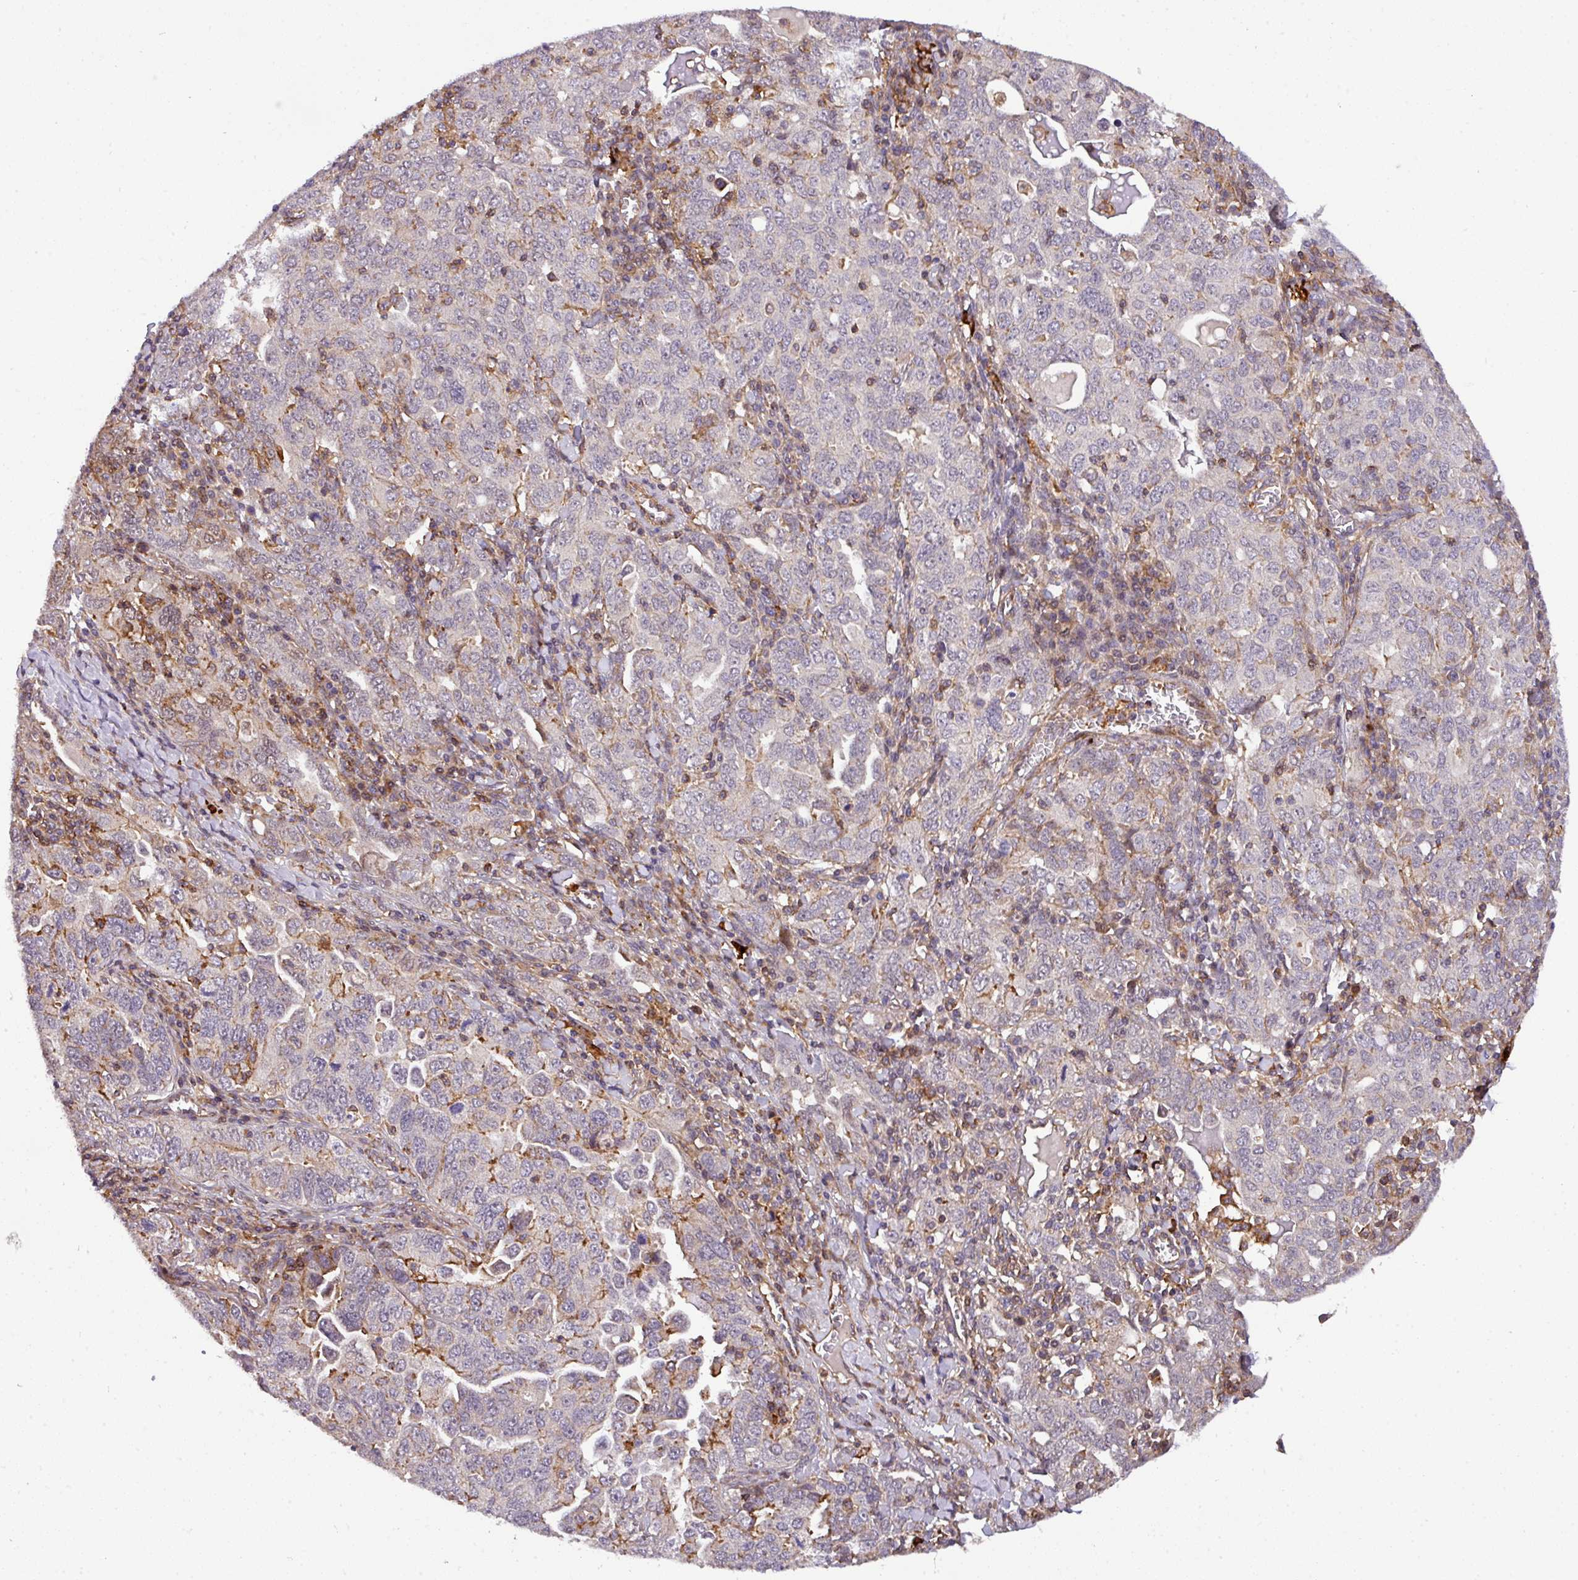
{"staining": {"intensity": "moderate", "quantity": "<25%", "location": "cytoplasmic/membranous"}, "tissue": "ovarian cancer", "cell_type": "Tumor cells", "image_type": "cancer", "snomed": [{"axis": "morphology", "description": "Carcinoma, endometroid"}, {"axis": "topography", "description": "Ovary"}], "caption": "Ovarian cancer (endometroid carcinoma) tissue exhibits moderate cytoplasmic/membranous expression in approximately <25% of tumor cells, visualized by immunohistochemistry.", "gene": "CASS4", "patient": {"sex": "female", "age": 62}}